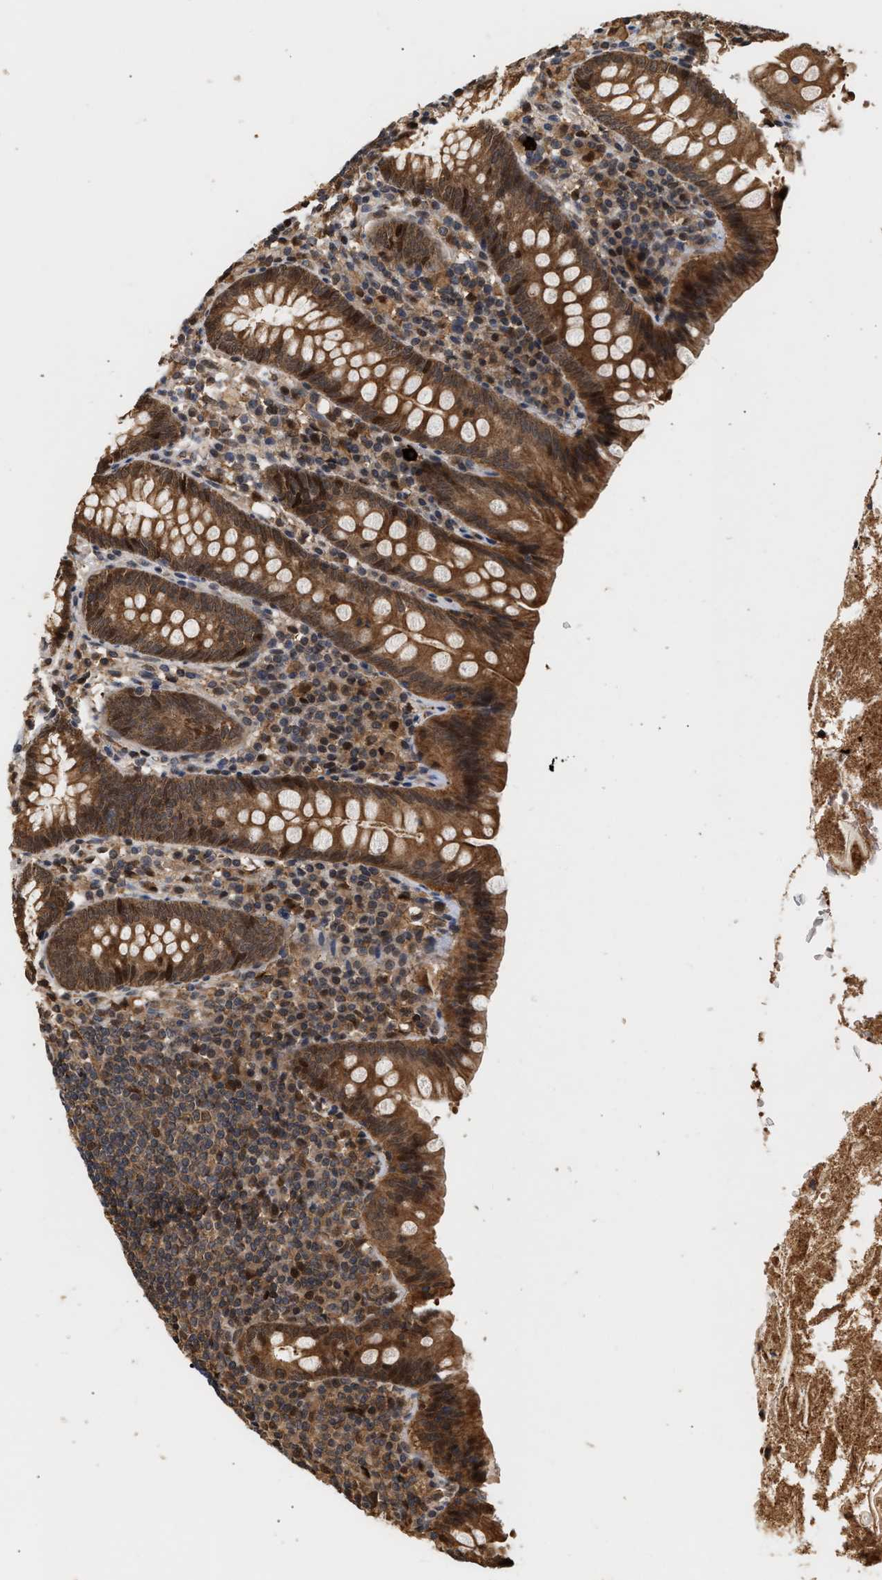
{"staining": {"intensity": "strong", "quantity": ">75%", "location": "cytoplasmic/membranous,nuclear"}, "tissue": "appendix", "cell_type": "Glandular cells", "image_type": "normal", "snomed": [{"axis": "morphology", "description": "Normal tissue, NOS"}, {"axis": "topography", "description": "Appendix"}], "caption": "A histopathology image of human appendix stained for a protein displays strong cytoplasmic/membranous,nuclear brown staining in glandular cells.", "gene": "ABHD5", "patient": {"sex": "male", "age": 52}}